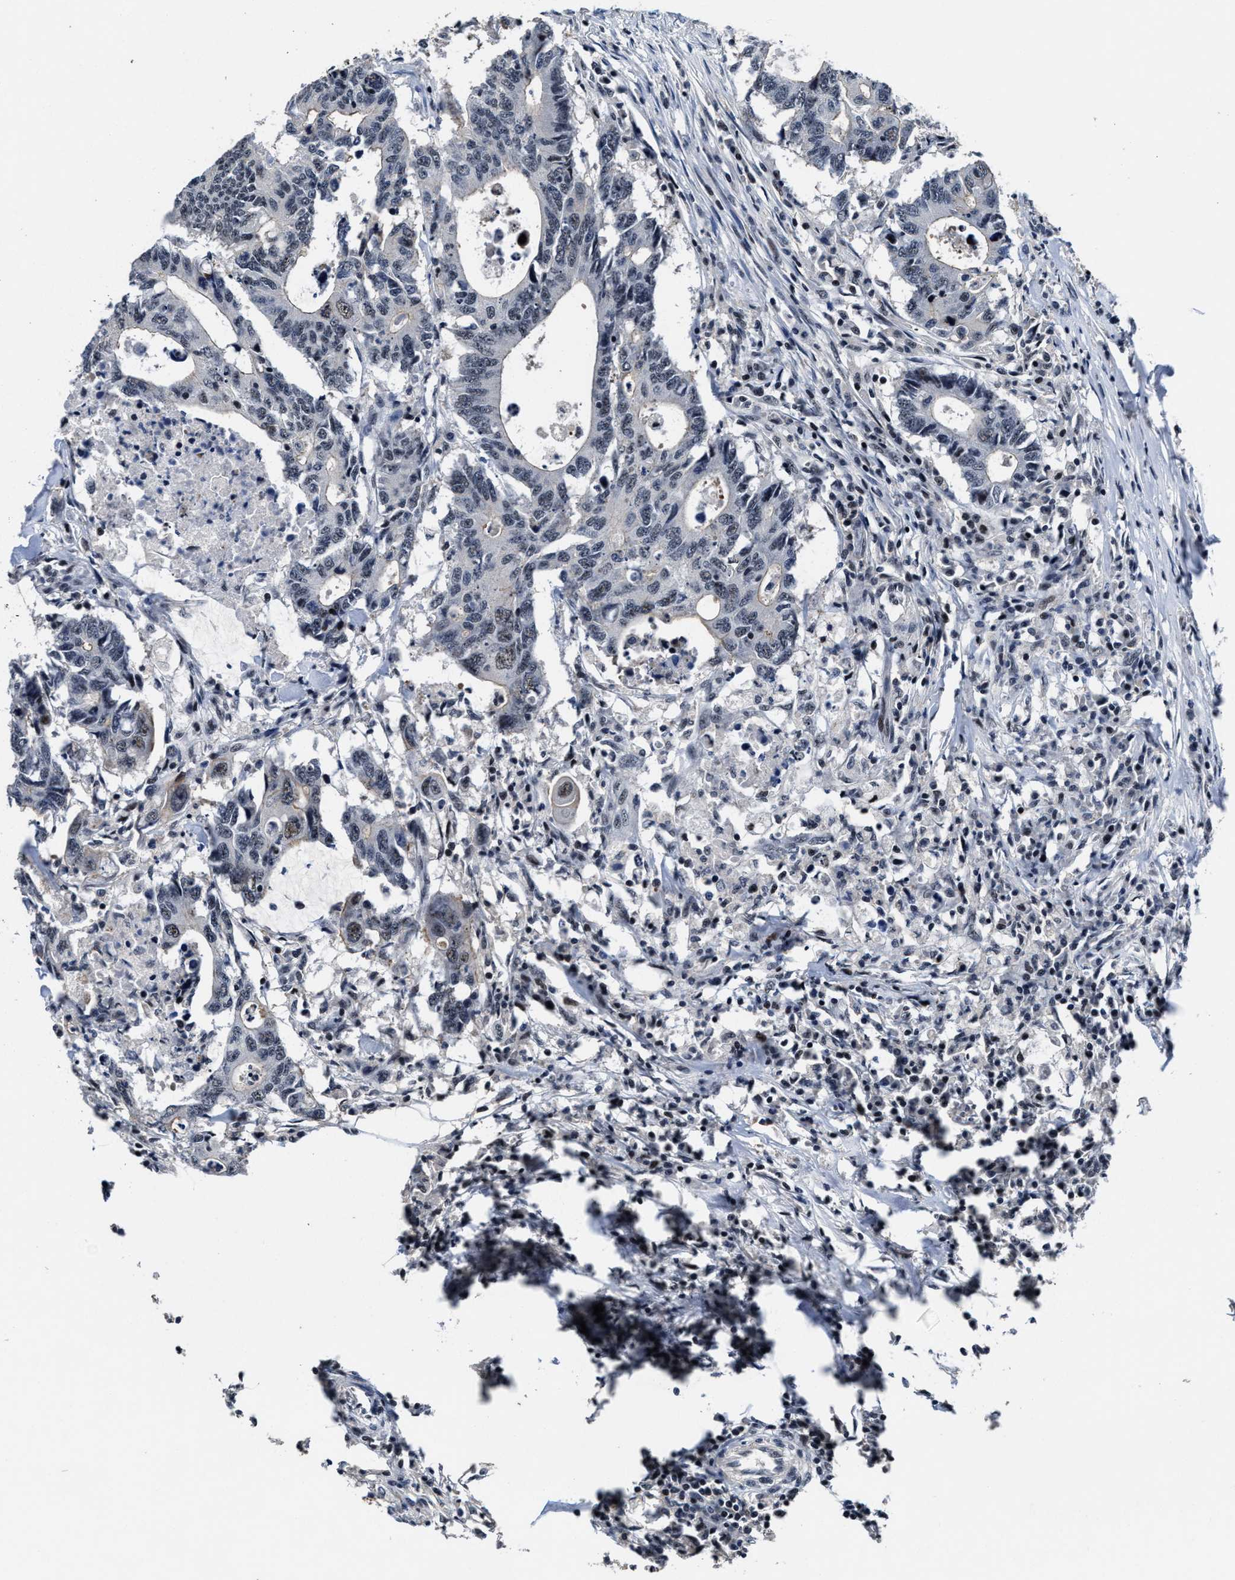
{"staining": {"intensity": "negative", "quantity": "none", "location": "none"}, "tissue": "colorectal cancer", "cell_type": "Tumor cells", "image_type": "cancer", "snomed": [{"axis": "morphology", "description": "Adenocarcinoma, NOS"}, {"axis": "topography", "description": "Colon"}], "caption": "DAB (3,3'-diaminobenzidine) immunohistochemical staining of human colorectal adenocarcinoma exhibits no significant expression in tumor cells.", "gene": "ZNF233", "patient": {"sex": "male", "age": 71}}